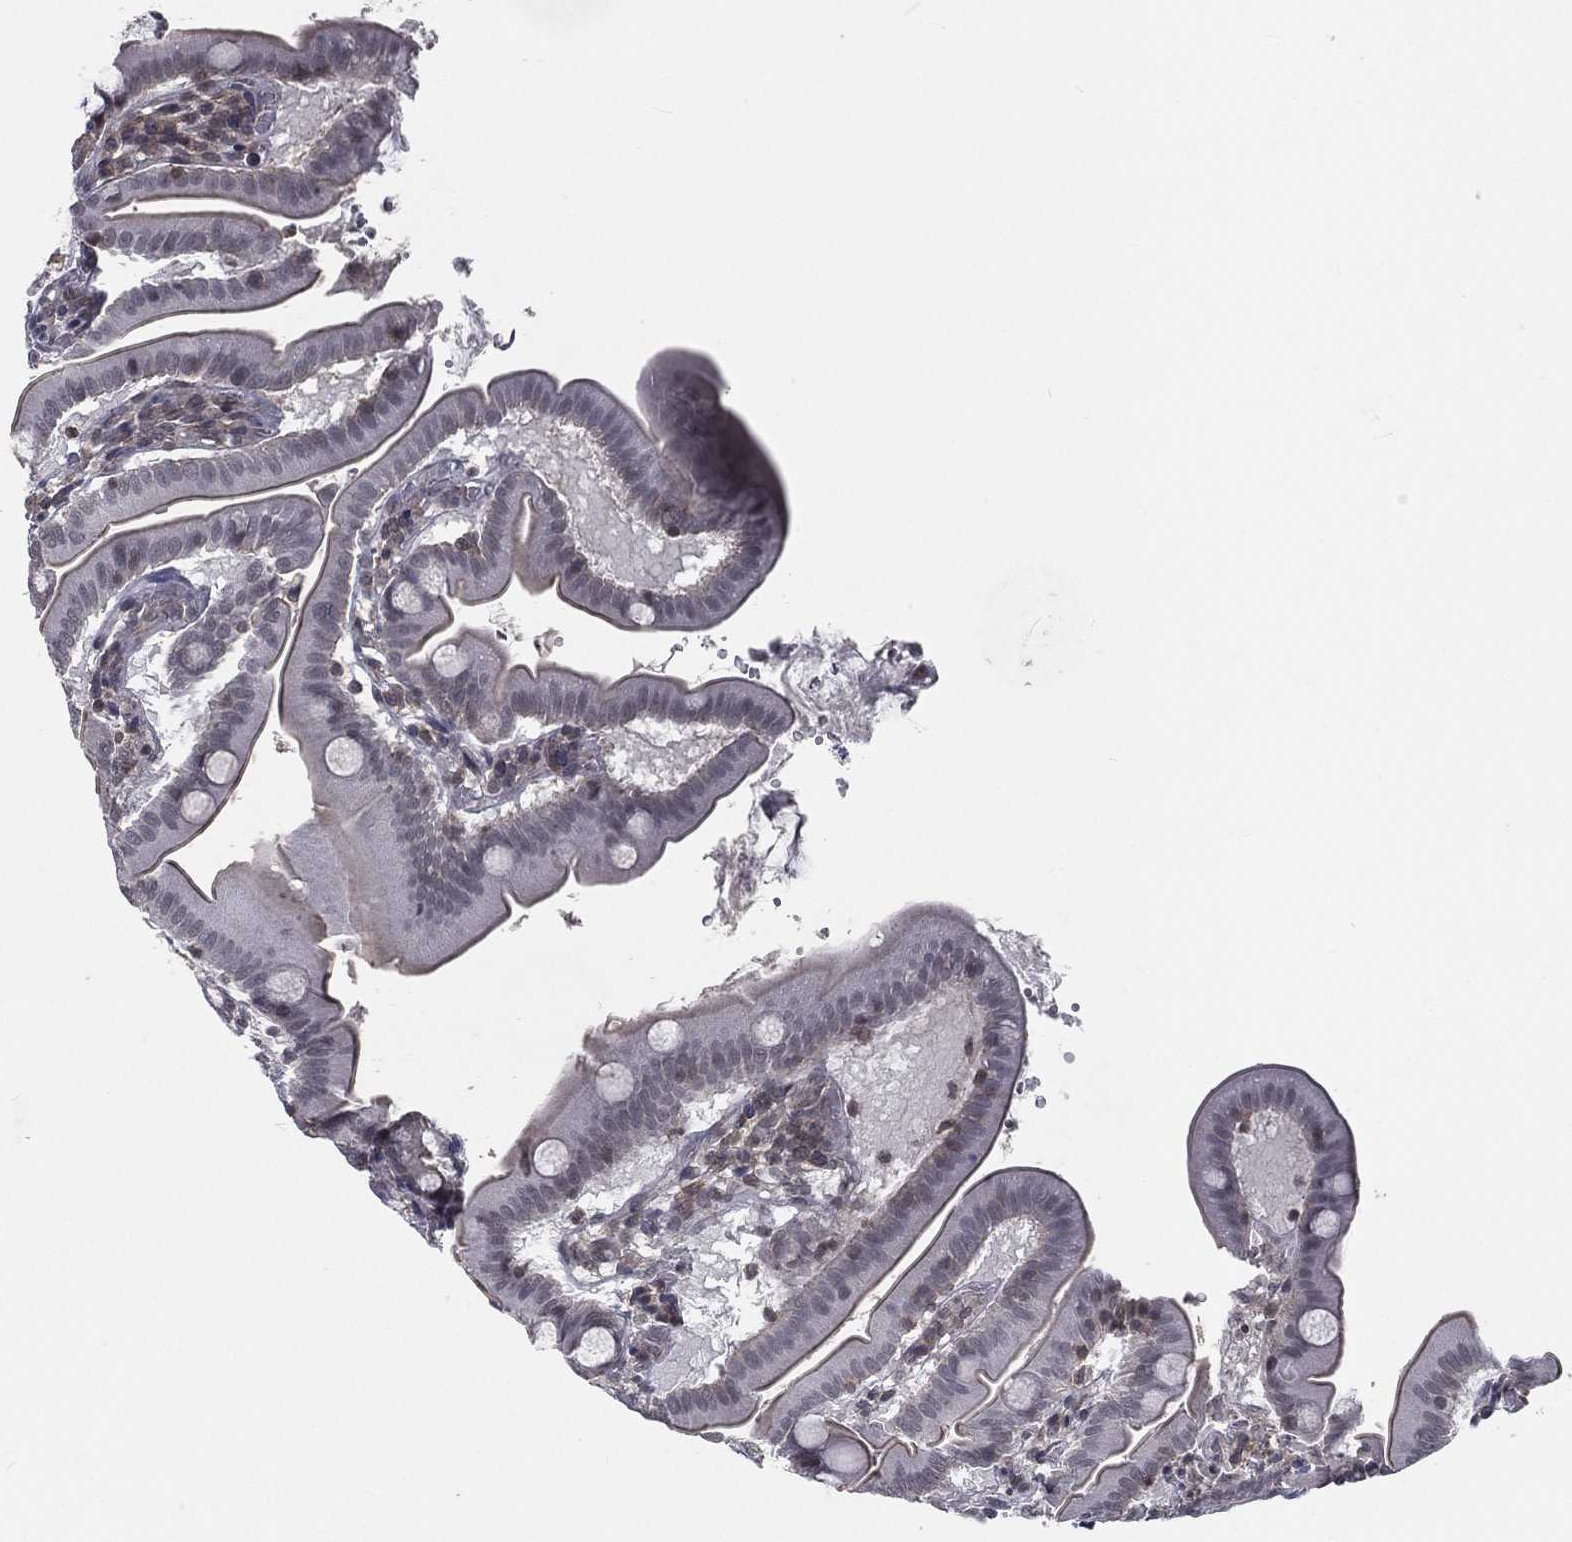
{"staining": {"intensity": "moderate", "quantity": "25%-75%", "location": "cytoplasmic/membranous"}, "tissue": "duodenum", "cell_type": "Glandular cells", "image_type": "normal", "snomed": [{"axis": "morphology", "description": "Normal tissue, NOS"}, {"axis": "topography", "description": "Duodenum"}], "caption": "IHC micrograph of benign duodenum: duodenum stained using immunohistochemistry reveals medium levels of moderate protein expression localized specifically in the cytoplasmic/membranous of glandular cells, appearing as a cytoplasmic/membranous brown color.", "gene": "MORC2", "patient": {"sex": "male", "age": 59}}